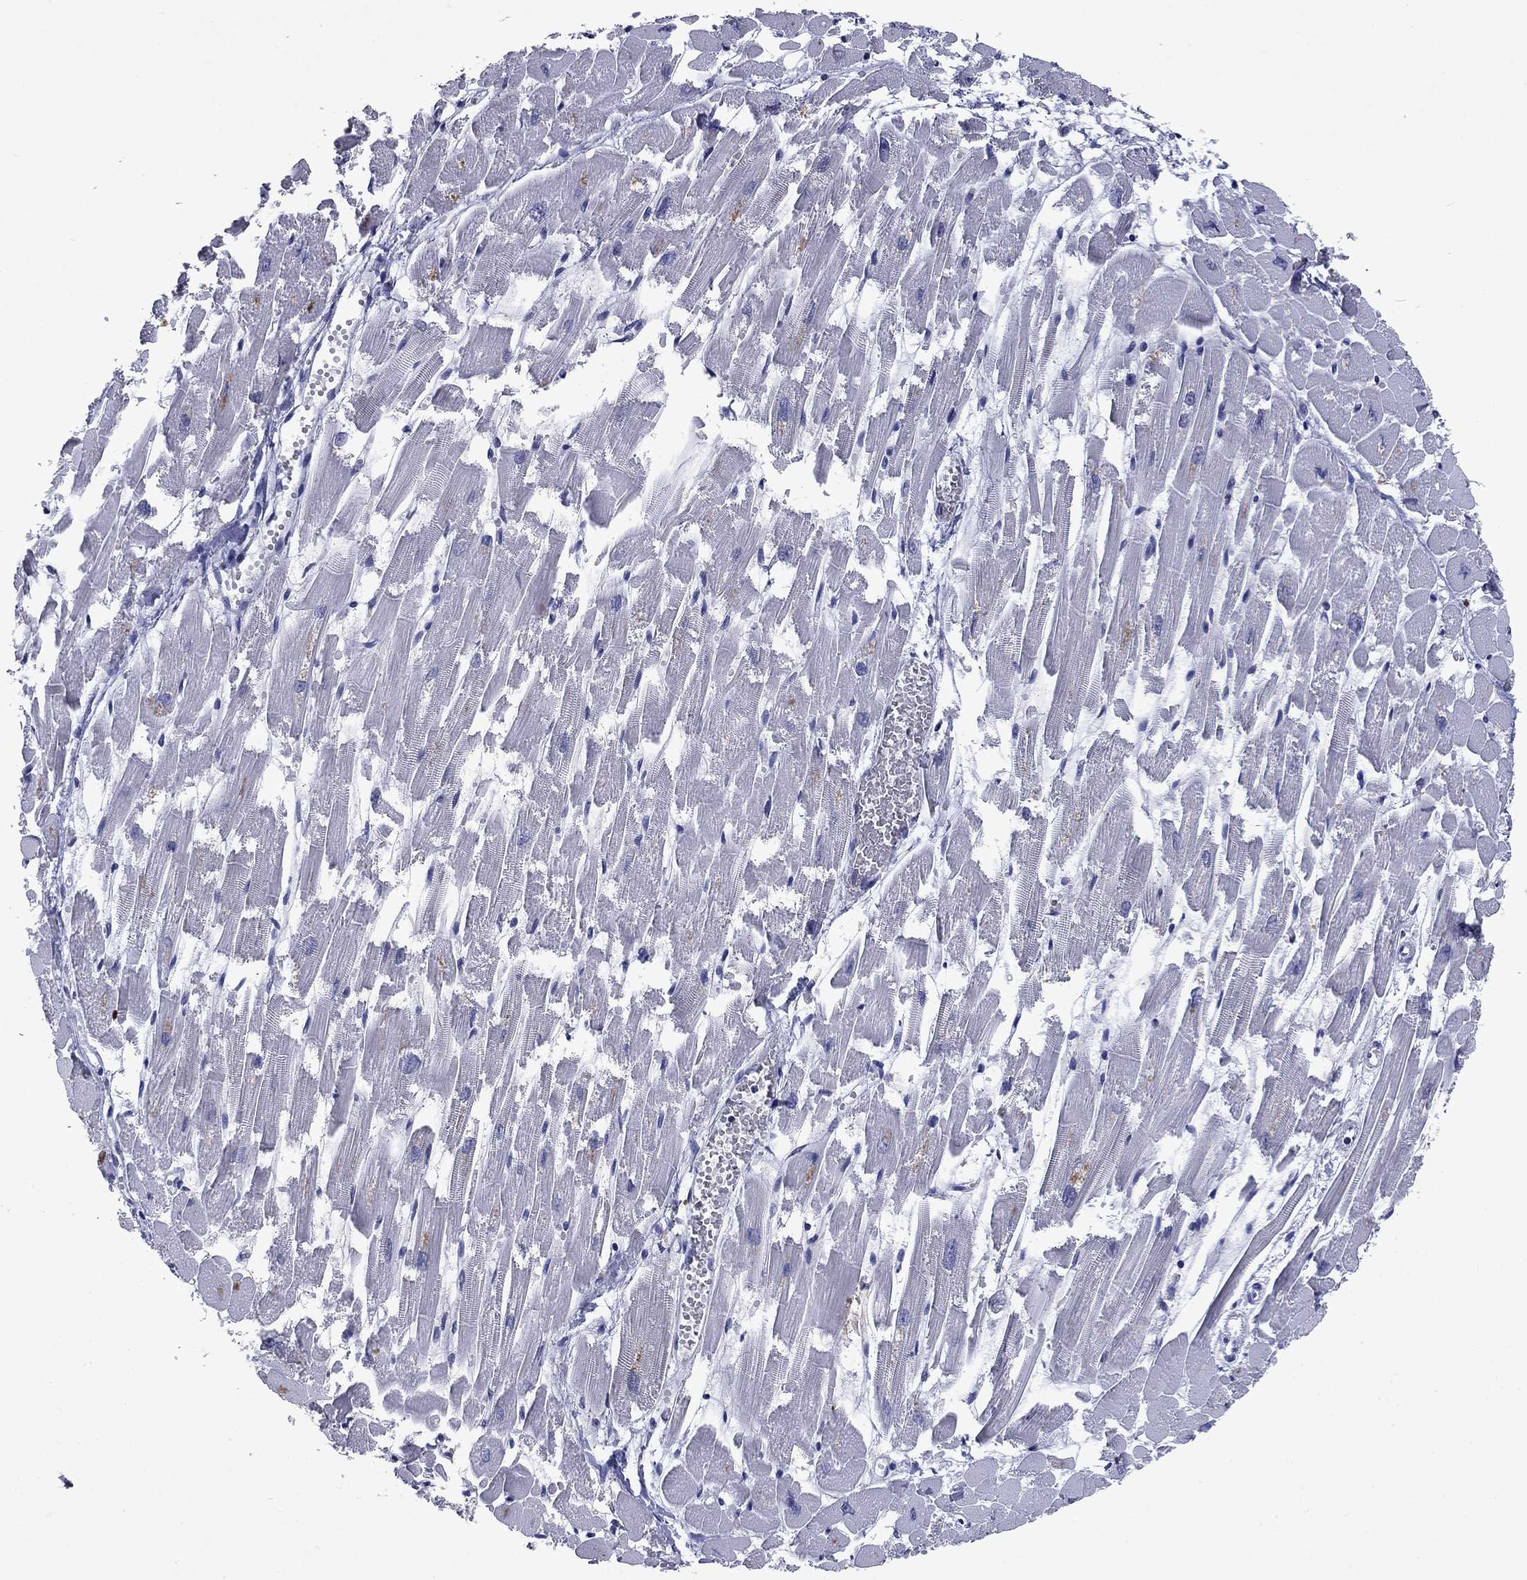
{"staining": {"intensity": "negative", "quantity": "none", "location": "none"}, "tissue": "heart muscle", "cell_type": "Cardiomyocytes", "image_type": "normal", "snomed": [{"axis": "morphology", "description": "Normal tissue, NOS"}, {"axis": "topography", "description": "Heart"}], "caption": "Immunohistochemistry (IHC) image of unremarkable heart muscle: heart muscle stained with DAB (3,3'-diaminobenzidine) displays no significant protein expression in cardiomyocytes.", "gene": "ECM1", "patient": {"sex": "female", "age": 52}}